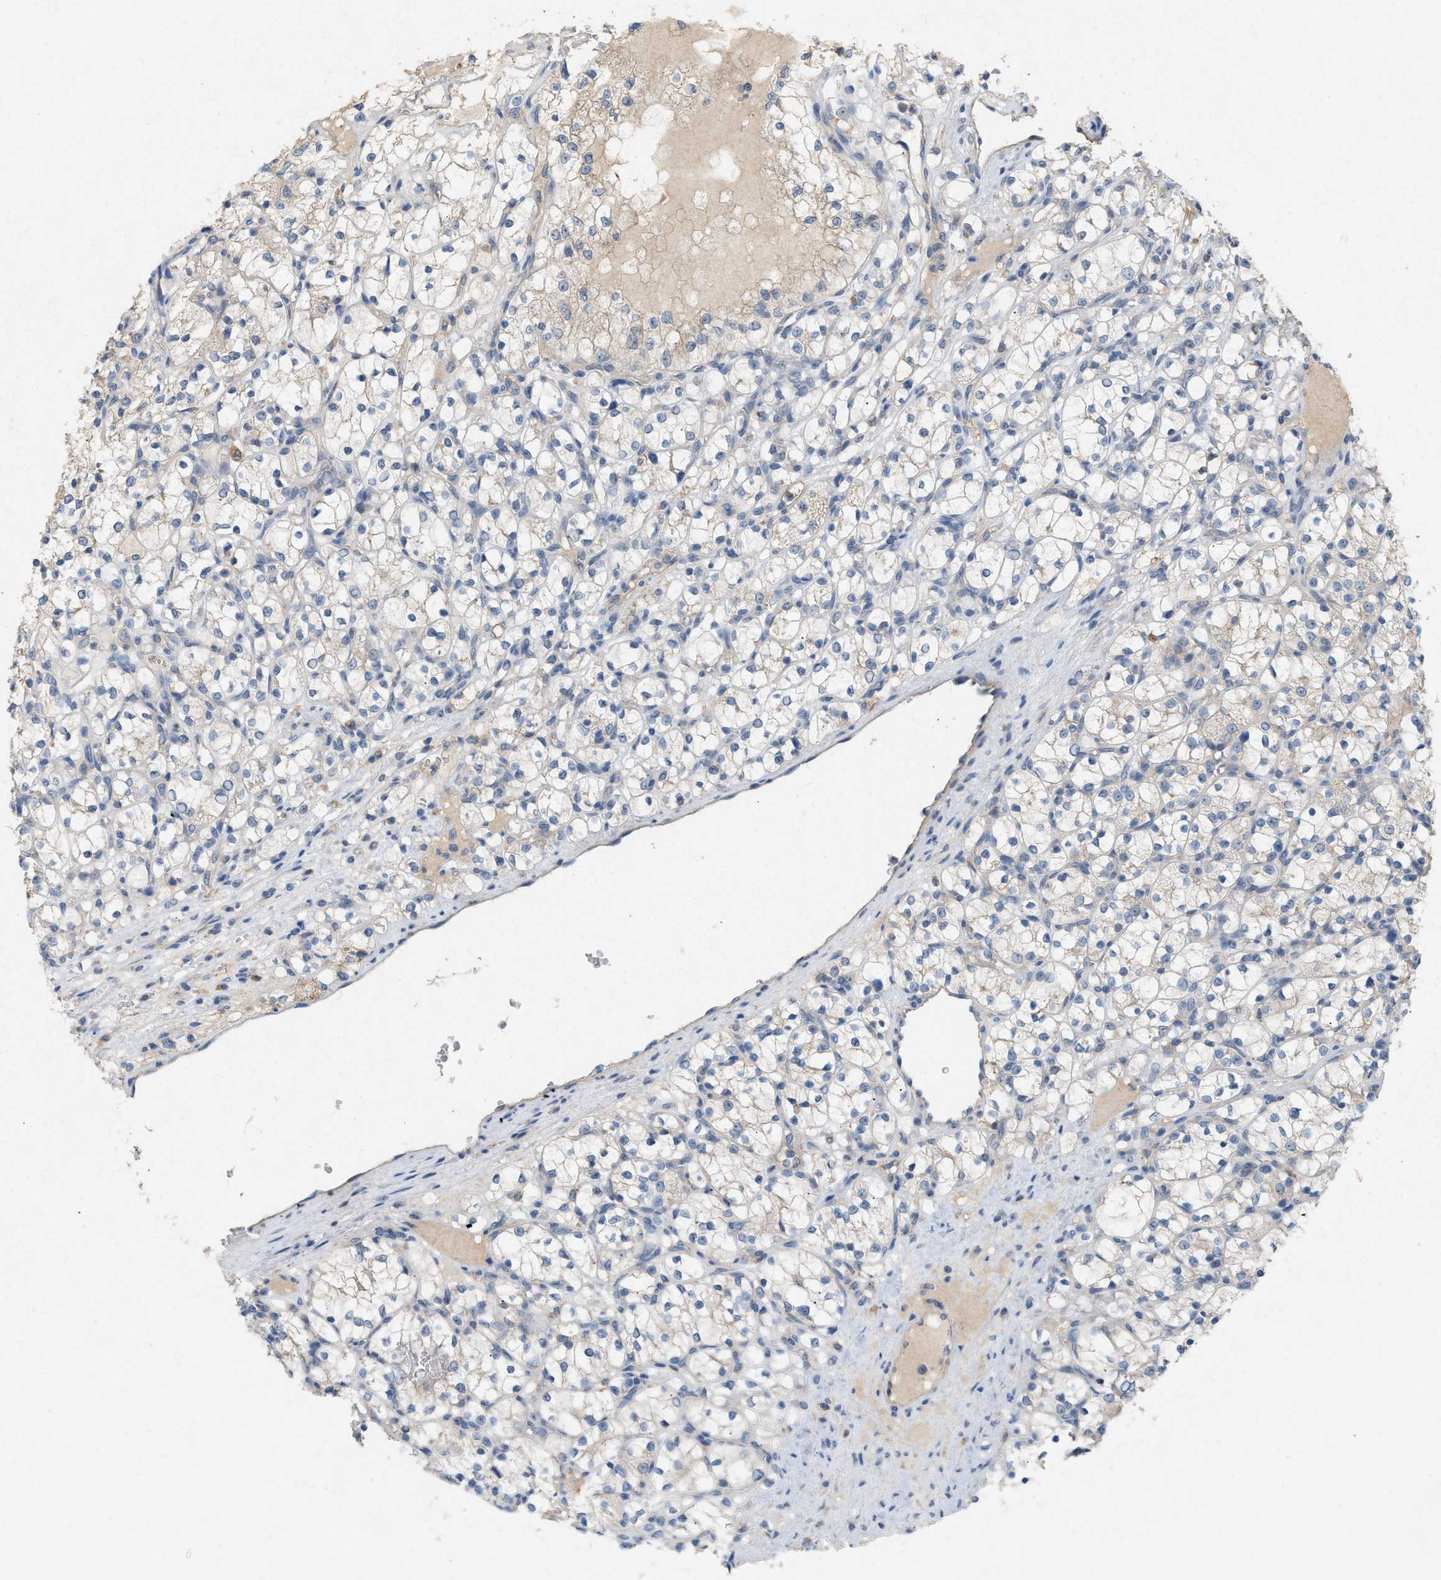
{"staining": {"intensity": "weak", "quantity": "<25%", "location": "cytoplasmic/membranous"}, "tissue": "renal cancer", "cell_type": "Tumor cells", "image_type": "cancer", "snomed": [{"axis": "morphology", "description": "Adenocarcinoma, NOS"}, {"axis": "topography", "description": "Kidney"}], "caption": "IHC image of renal cancer stained for a protein (brown), which shows no positivity in tumor cells. Nuclei are stained in blue.", "gene": "DCAF7", "patient": {"sex": "female", "age": 69}}